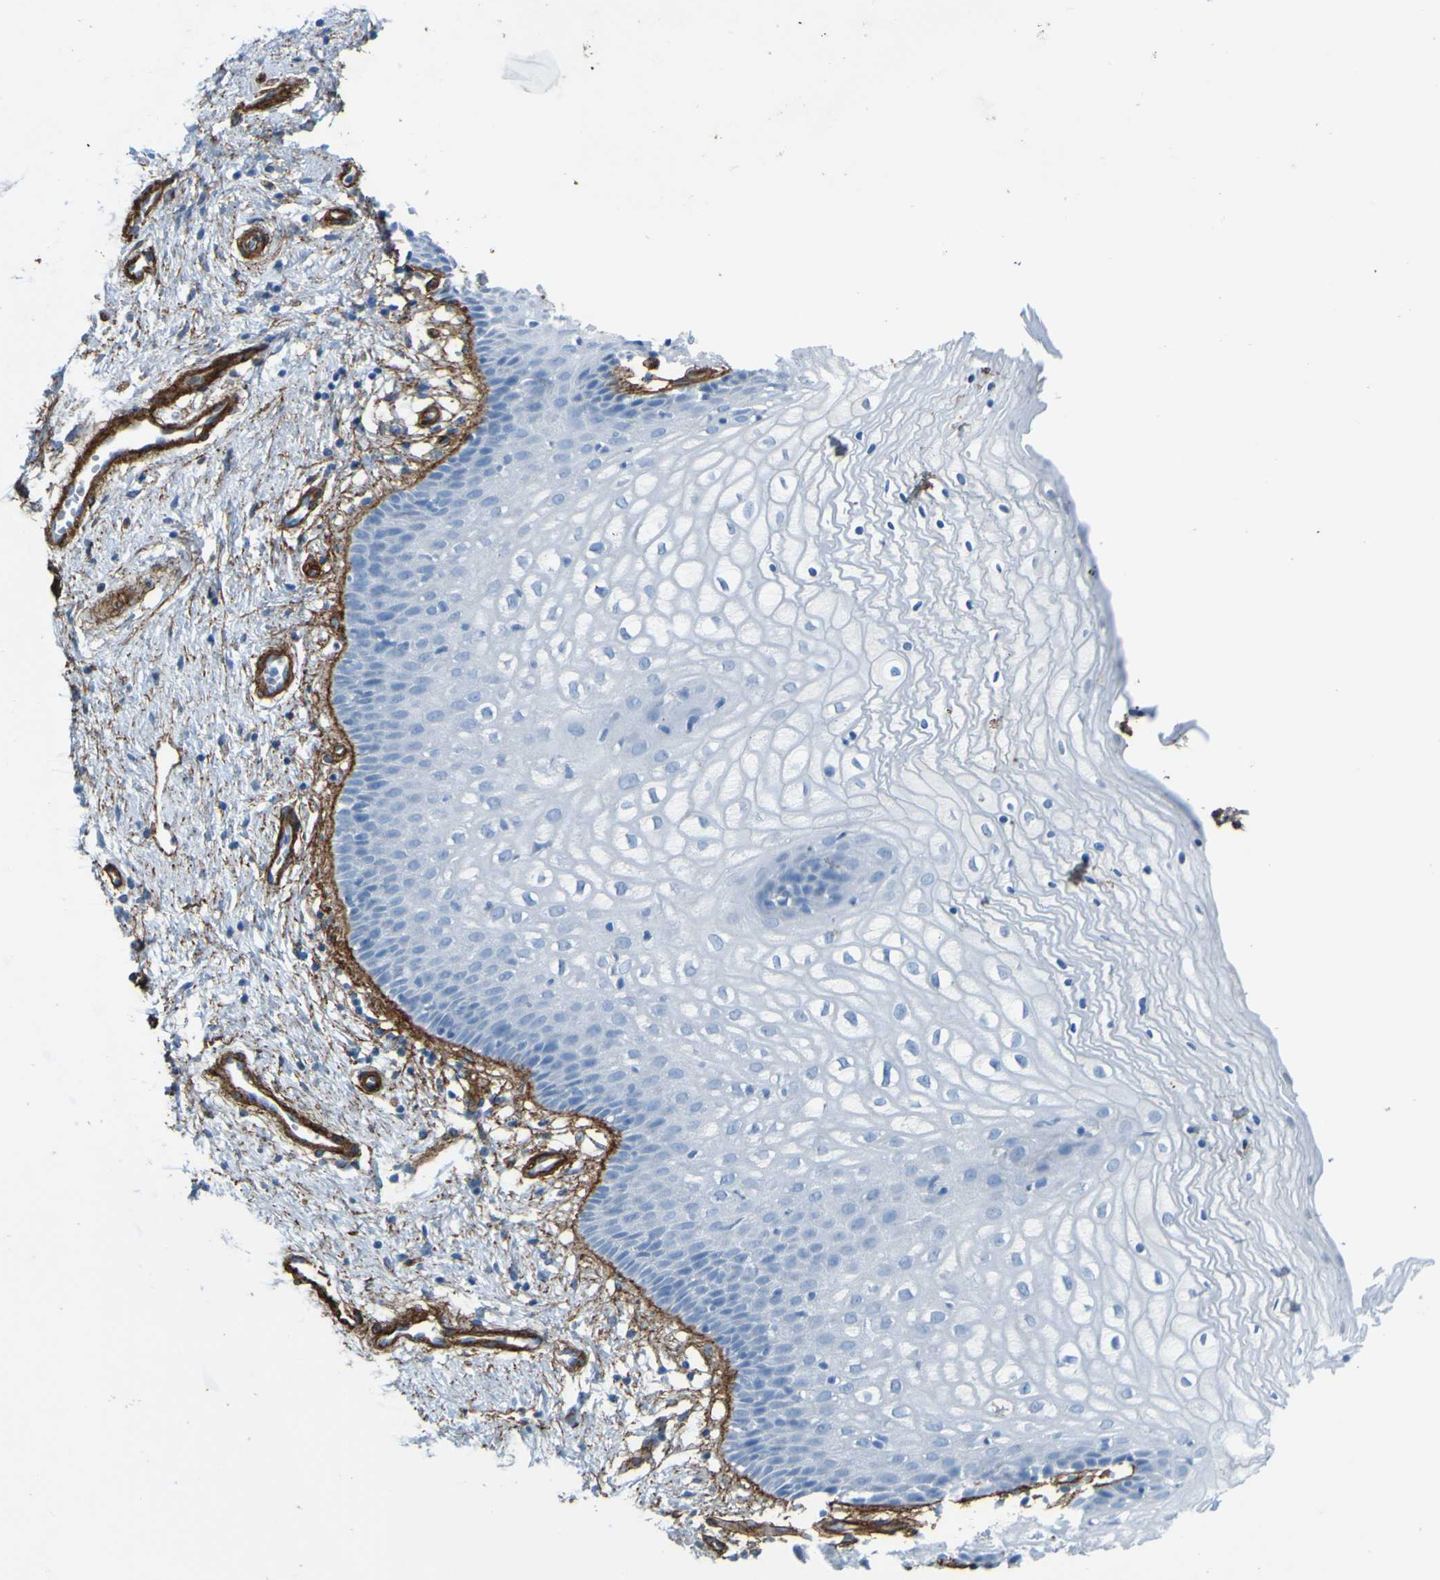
{"staining": {"intensity": "negative", "quantity": "none", "location": "none"}, "tissue": "vagina", "cell_type": "Squamous epithelial cells", "image_type": "normal", "snomed": [{"axis": "morphology", "description": "Normal tissue, NOS"}, {"axis": "topography", "description": "Vagina"}], "caption": "High power microscopy image of an IHC image of normal vagina, revealing no significant staining in squamous epithelial cells. (DAB IHC, high magnification).", "gene": "COL4A2", "patient": {"sex": "female", "age": 34}}